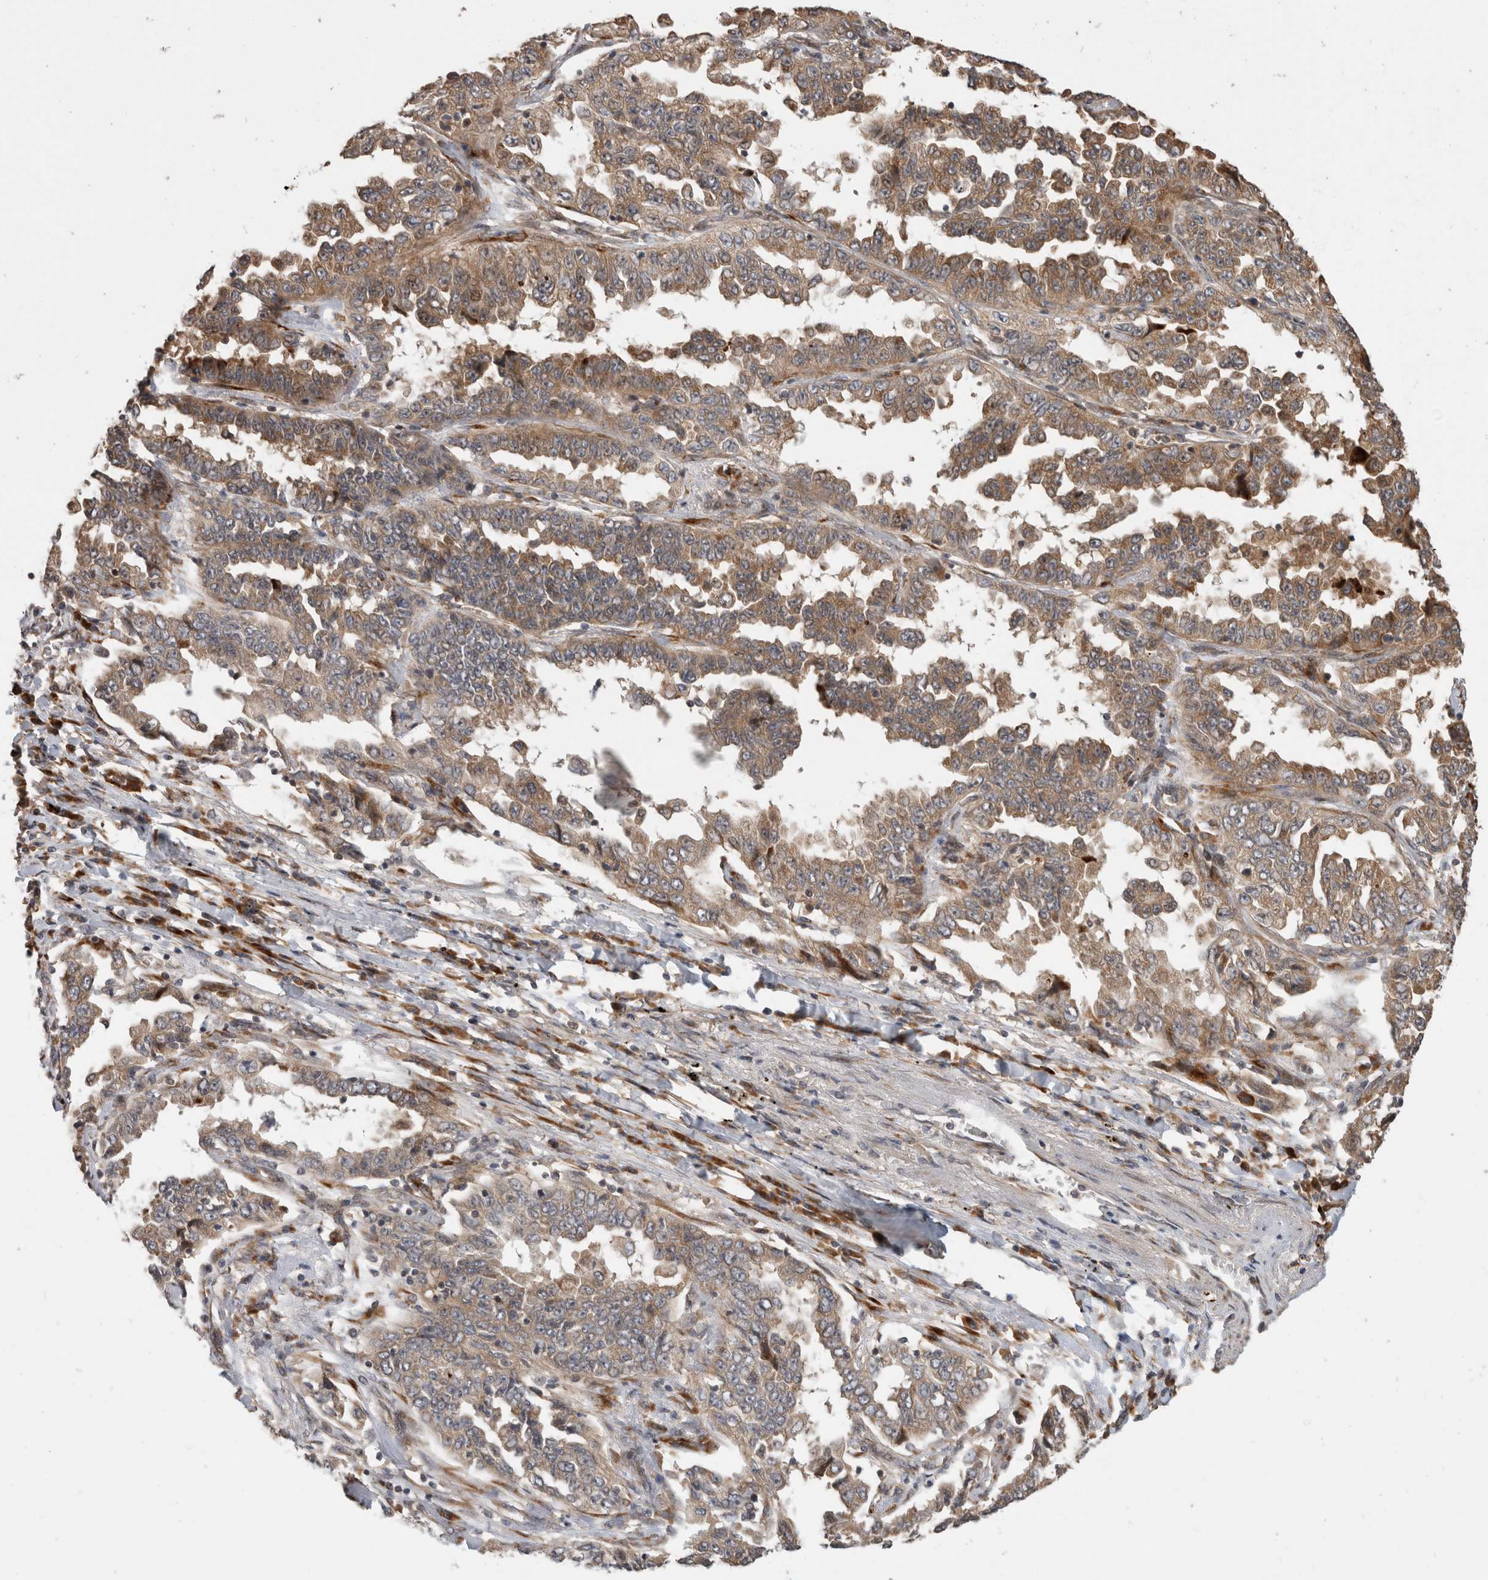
{"staining": {"intensity": "moderate", "quantity": "25%-75%", "location": "cytoplasmic/membranous"}, "tissue": "lung cancer", "cell_type": "Tumor cells", "image_type": "cancer", "snomed": [{"axis": "morphology", "description": "Adenocarcinoma, NOS"}, {"axis": "topography", "description": "Lung"}], "caption": "There is medium levels of moderate cytoplasmic/membranous positivity in tumor cells of lung adenocarcinoma, as demonstrated by immunohistochemical staining (brown color).", "gene": "PCDHB15", "patient": {"sex": "female", "age": 51}}